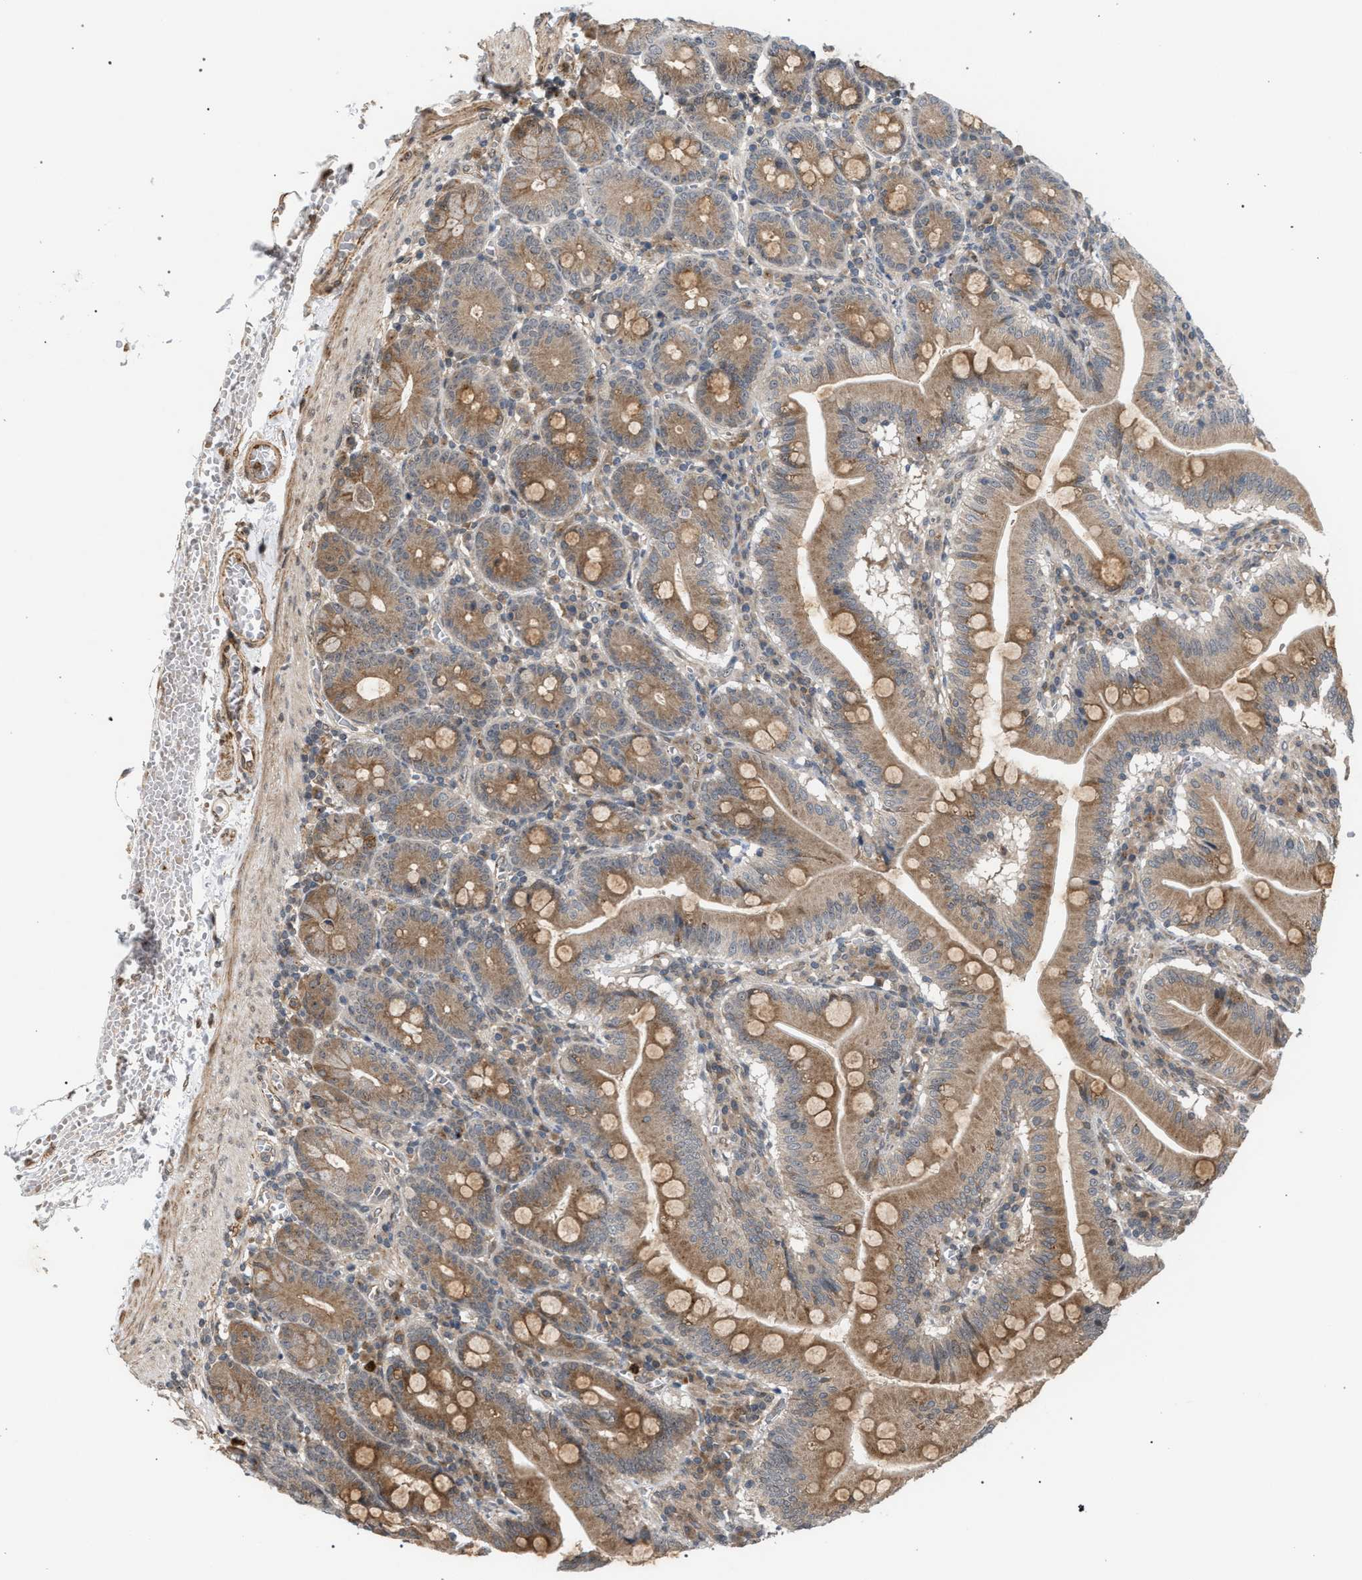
{"staining": {"intensity": "moderate", "quantity": ">75%", "location": "cytoplasmic/membranous"}, "tissue": "small intestine", "cell_type": "Glandular cells", "image_type": "normal", "snomed": [{"axis": "morphology", "description": "Normal tissue, NOS"}, {"axis": "topography", "description": "Small intestine"}], "caption": "A brown stain labels moderate cytoplasmic/membranous positivity of a protein in glandular cells of unremarkable small intestine. The staining was performed using DAB to visualize the protein expression in brown, while the nuclei were stained in blue with hematoxylin (Magnification: 20x).", "gene": "IRAK4", "patient": {"sex": "male", "age": 71}}